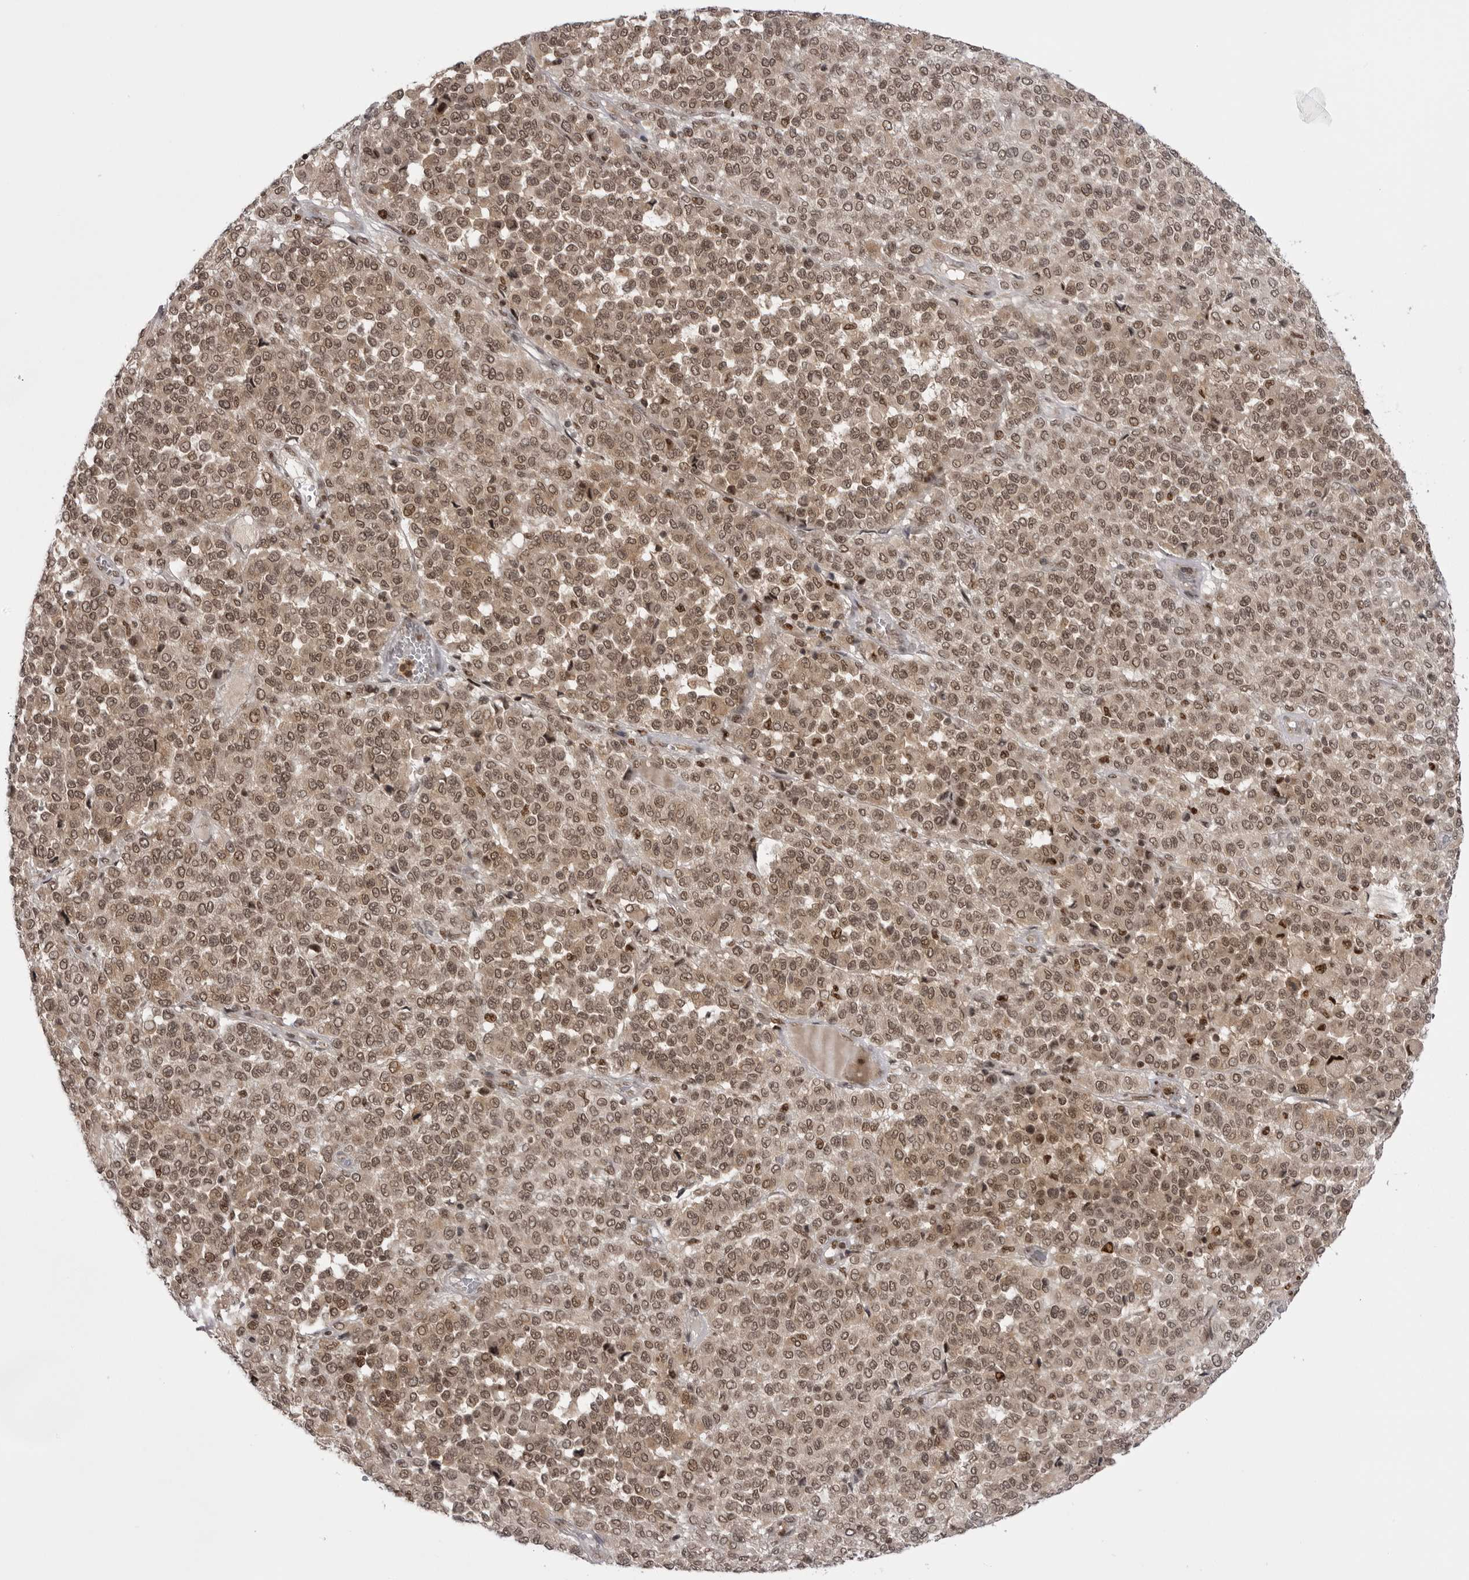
{"staining": {"intensity": "moderate", "quantity": ">75%", "location": "cytoplasmic/membranous,nuclear"}, "tissue": "melanoma", "cell_type": "Tumor cells", "image_type": "cancer", "snomed": [{"axis": "morphology", "description": "Malignant melanoma, Metastatic site"}, {"axis": "topography", "description": "Pancreas"}], "caption": "A brown stain labels moderate cytoplasmic/membranous and nuclear positivity of a protein in human malignant melanoma (metastatic site) tumor cells.", "gene": "PTK2B", "patient": {"sex": "female", "age": 30}}